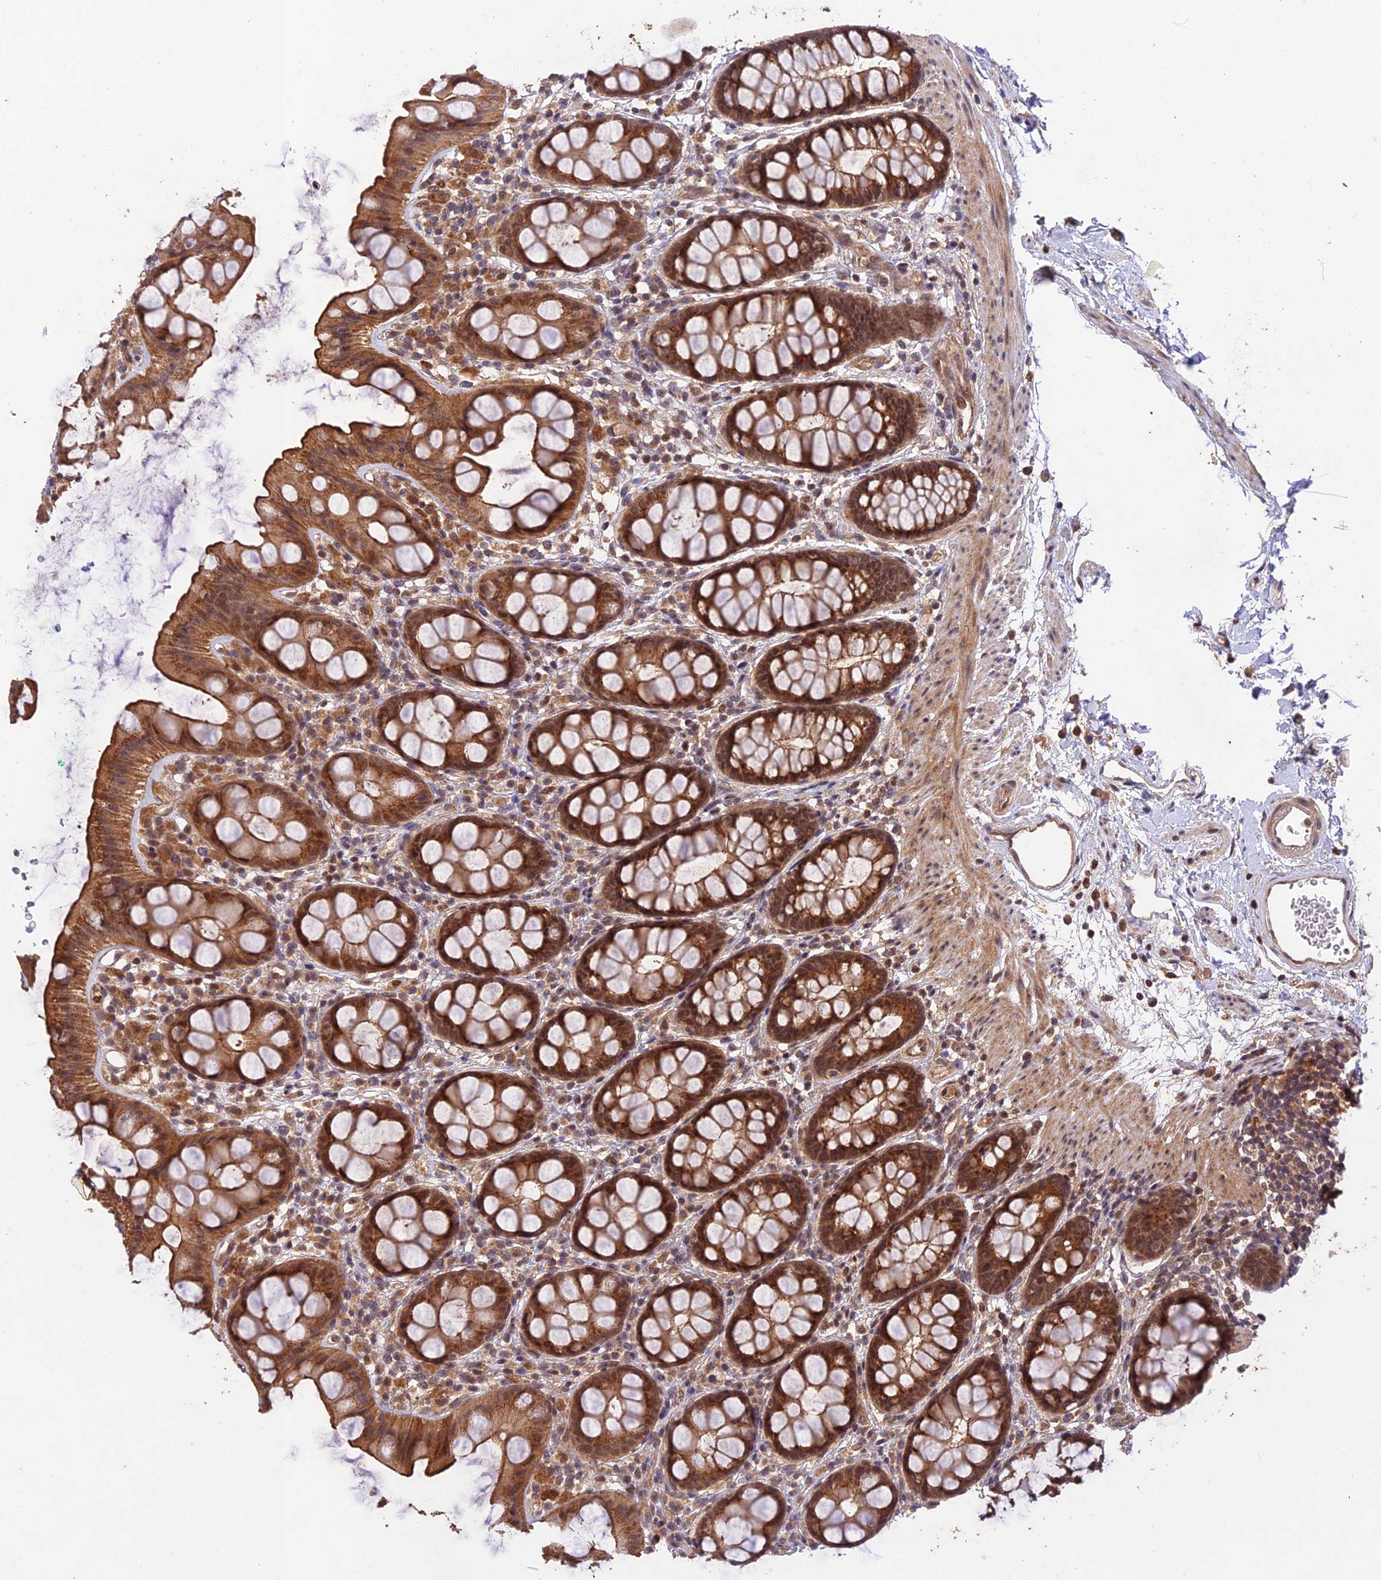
{"staining": {"intensity": "moderate", "quantity": ">75%", "location": "cytoplasmic/membranous"}, "tissue": "rectum", "cell_type": "Glandular cells", "image_type": "normal", "snomed": [{"axis": "morphology", "description": "Normal tissue, NOS"}, {"axis": "topography", "description": "Rectum"}], "caption": "A brown stain highlights moderate cytoplasmic/membranous staining of a protein in glandular cells of benign rectum.", "gene": "REV1", "patient": {"sex": "female", "age": 65}}